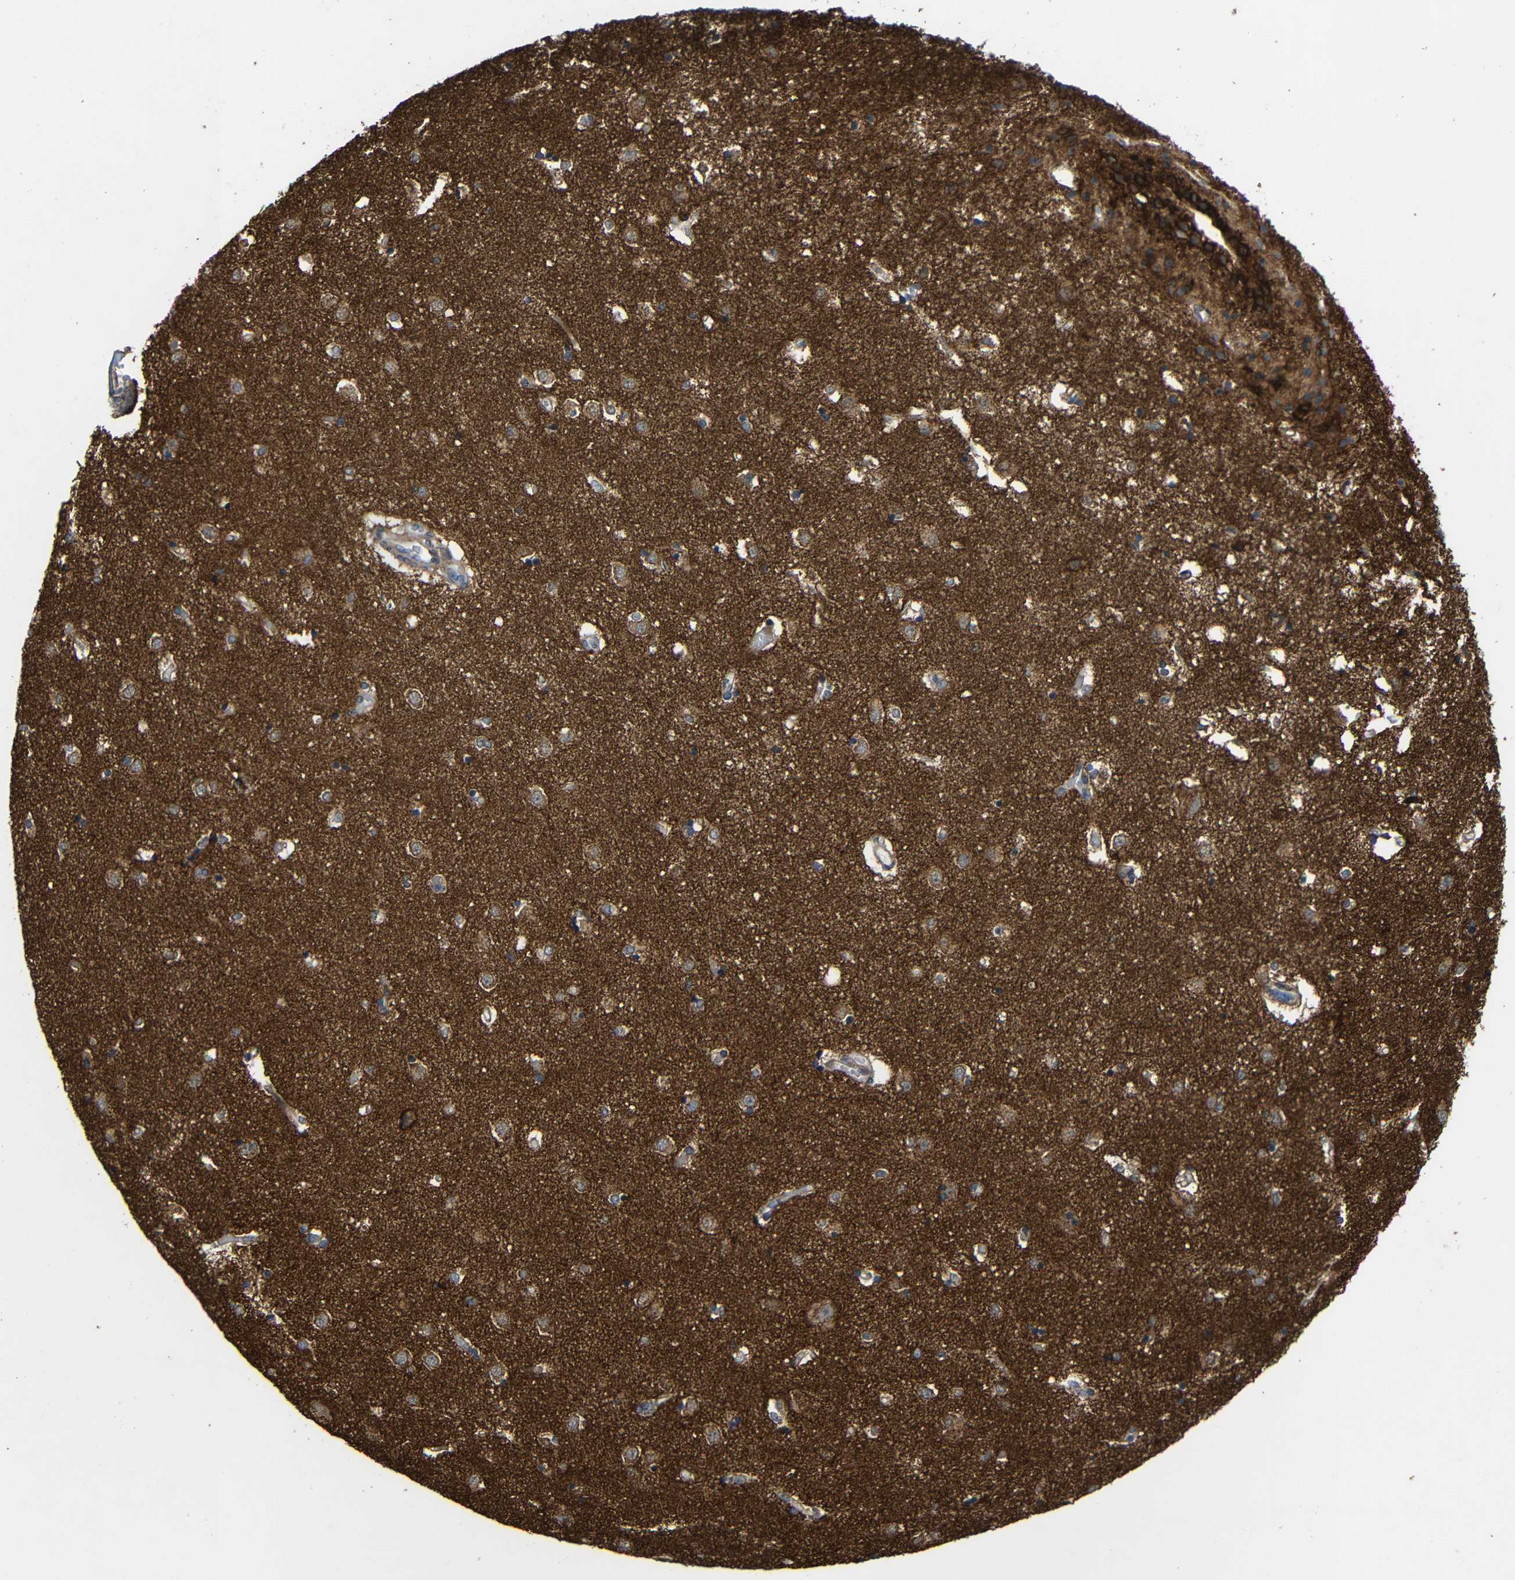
{"staining": {"intensity": "moderate", "quantity": ">75%", "location": "cytoplasmic/membranous"}, "tissue": "caudate", "cell_type": "Glial cells", "image_type": "normal", "snomed": [{"axis": "morphology", "description": "Normal tissue, NOS"}, {"axis": "topography", "description": "Lateral ventricle wall"}], "caption": "Immunohistochemistry photomicrograph of unremarkable caudate: caudate stained using immunohistochemistry (IHC) exhibits medium levels of moderate protein expression localized specifically in the cytoplasmic/membranous of glial cells, appearing as a cytoplasmic/membranous brown color.", "gene": "C1GALT1", "patient": {"sex": "female", "age": 54}}